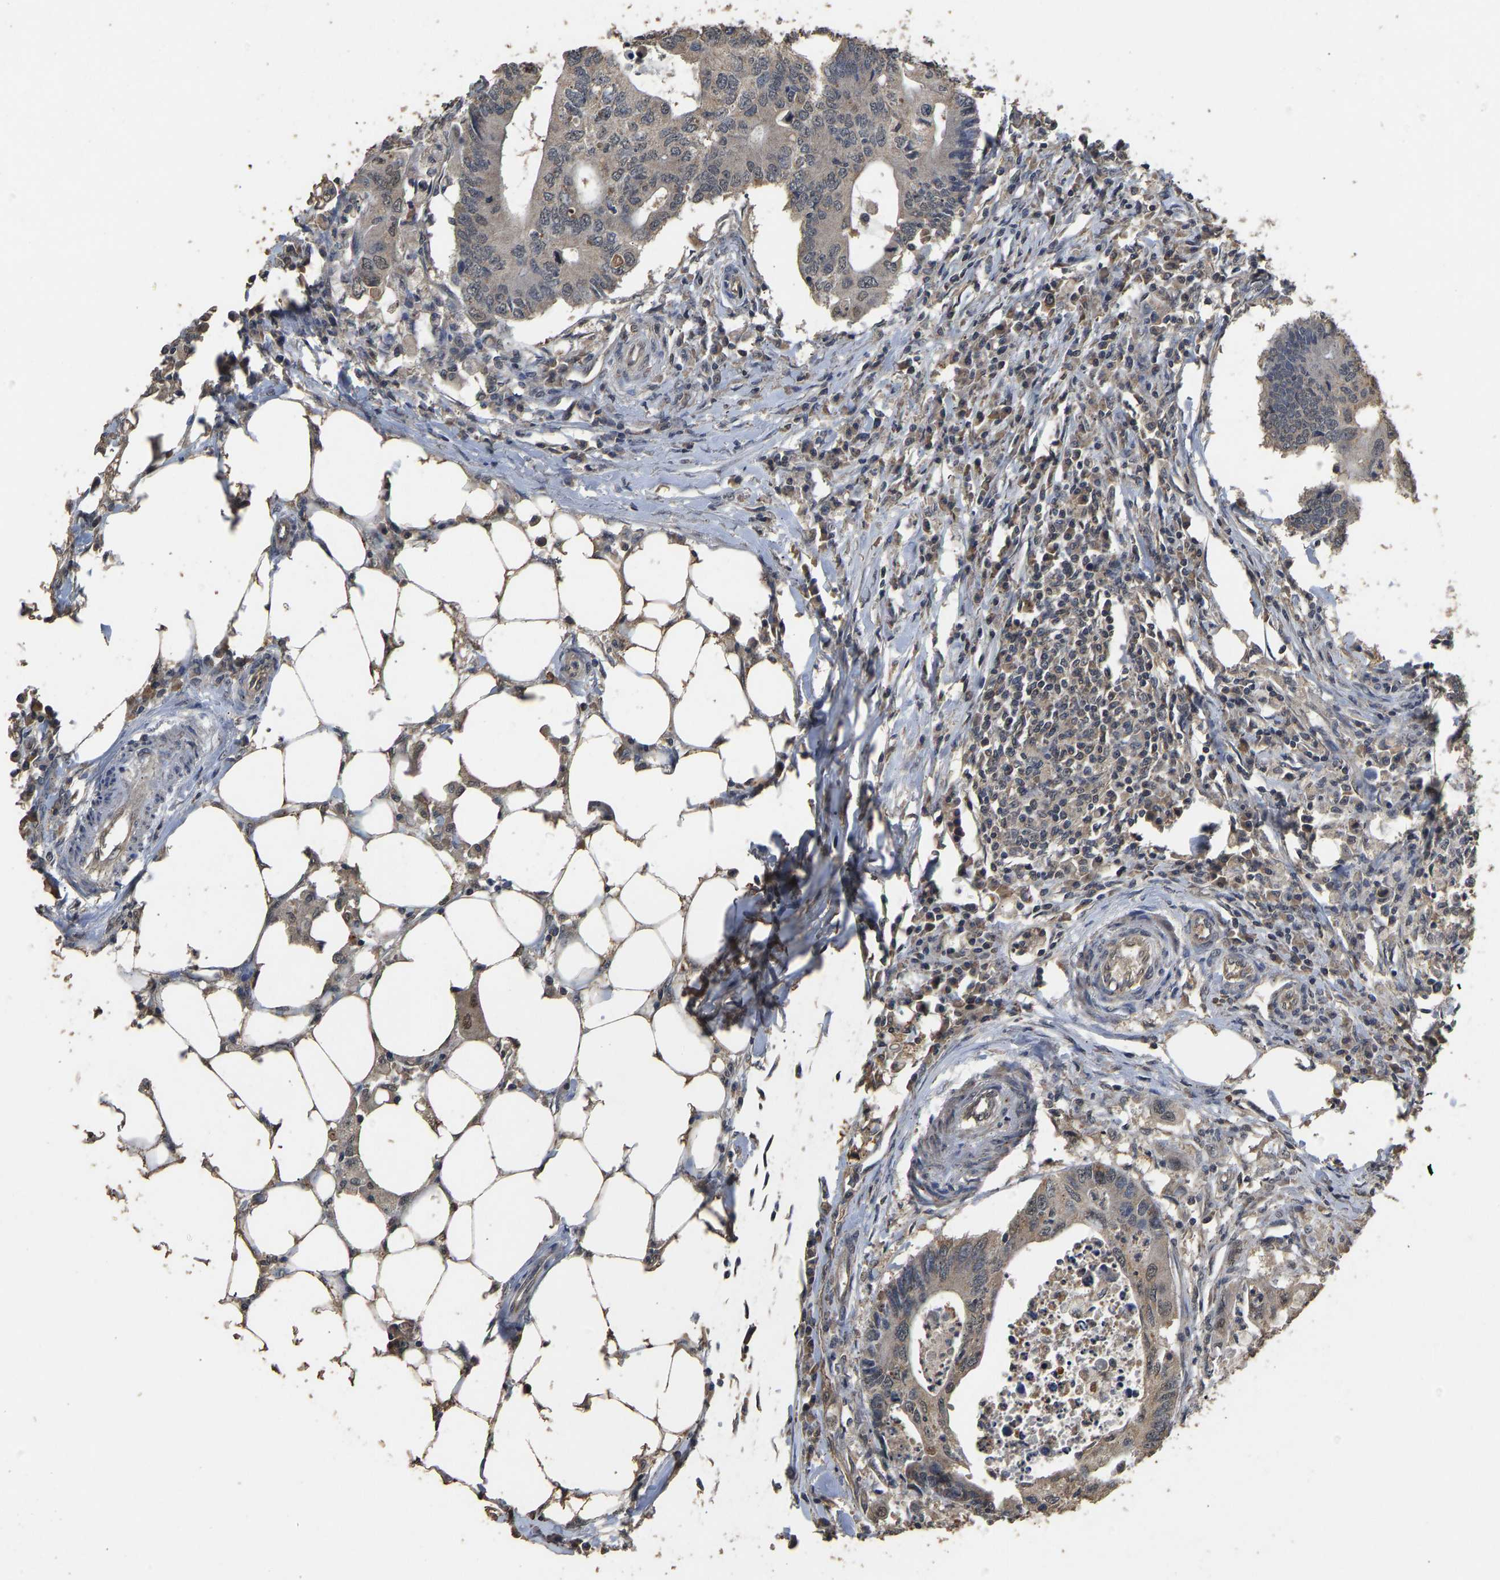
{"staining": {"intensity": "weak", "quantity": "<25%", "location": "cytoplasmic/membranous"}, "tissue": "colorectal cancer", "cell_type": "Tumor cells", "image_type": "cancer", "snomed": [{"axis": "morphology", "description": "Adenocarcinoma, NOS"}, {"axis": "topography", "description": "Colon"}], "caption": "An immunohistochemistry histopathology image of colorectal cancer (adenocarcinoma) is shown. There is no staining in tumor cells of colorectal cancer (adenocarcinoma).", "gene": "CIDEC", "patient": {"sex": "male", "age": 71}}